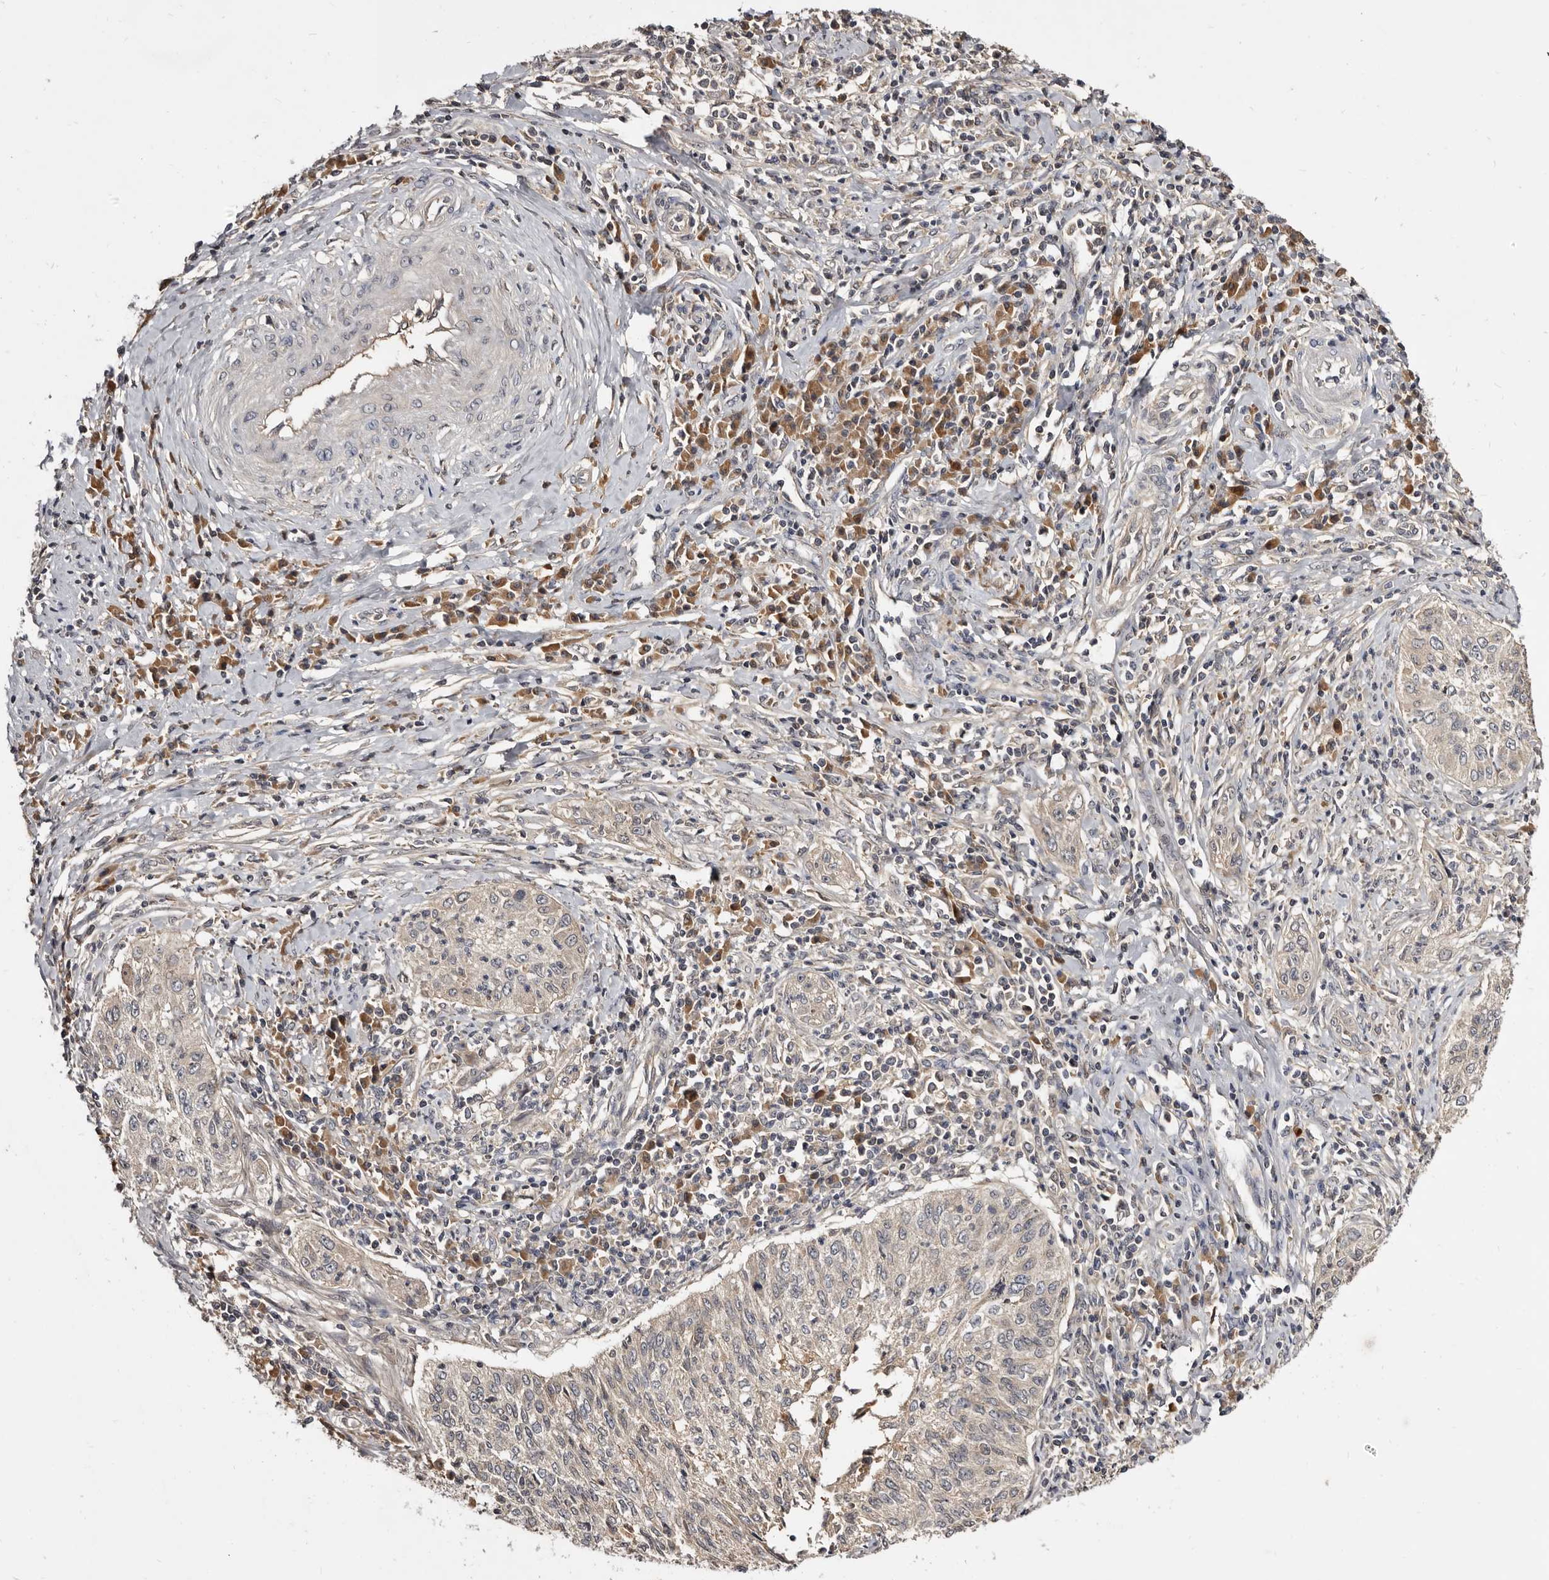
{"staining": {"intensity": "weak", "quantity": "<25%", "location": "cytoplasmic/membranous"}, "tissue": "cervical cancer", "cell_type": "Tumor cells", "image_type": "cancer", "snomed": [{"axis": "morphology", "description": "Squamous cell carcinoma, NOS"}, {"axis": "topography", "description": "Cervix"}], "caption": "Photomicrograph shows no significant protein expression in tumor cells of cervical cancer (squamous cell carcinoma).", "gene": "INAVA", "patient": {"sex": "female", "age": 30}}